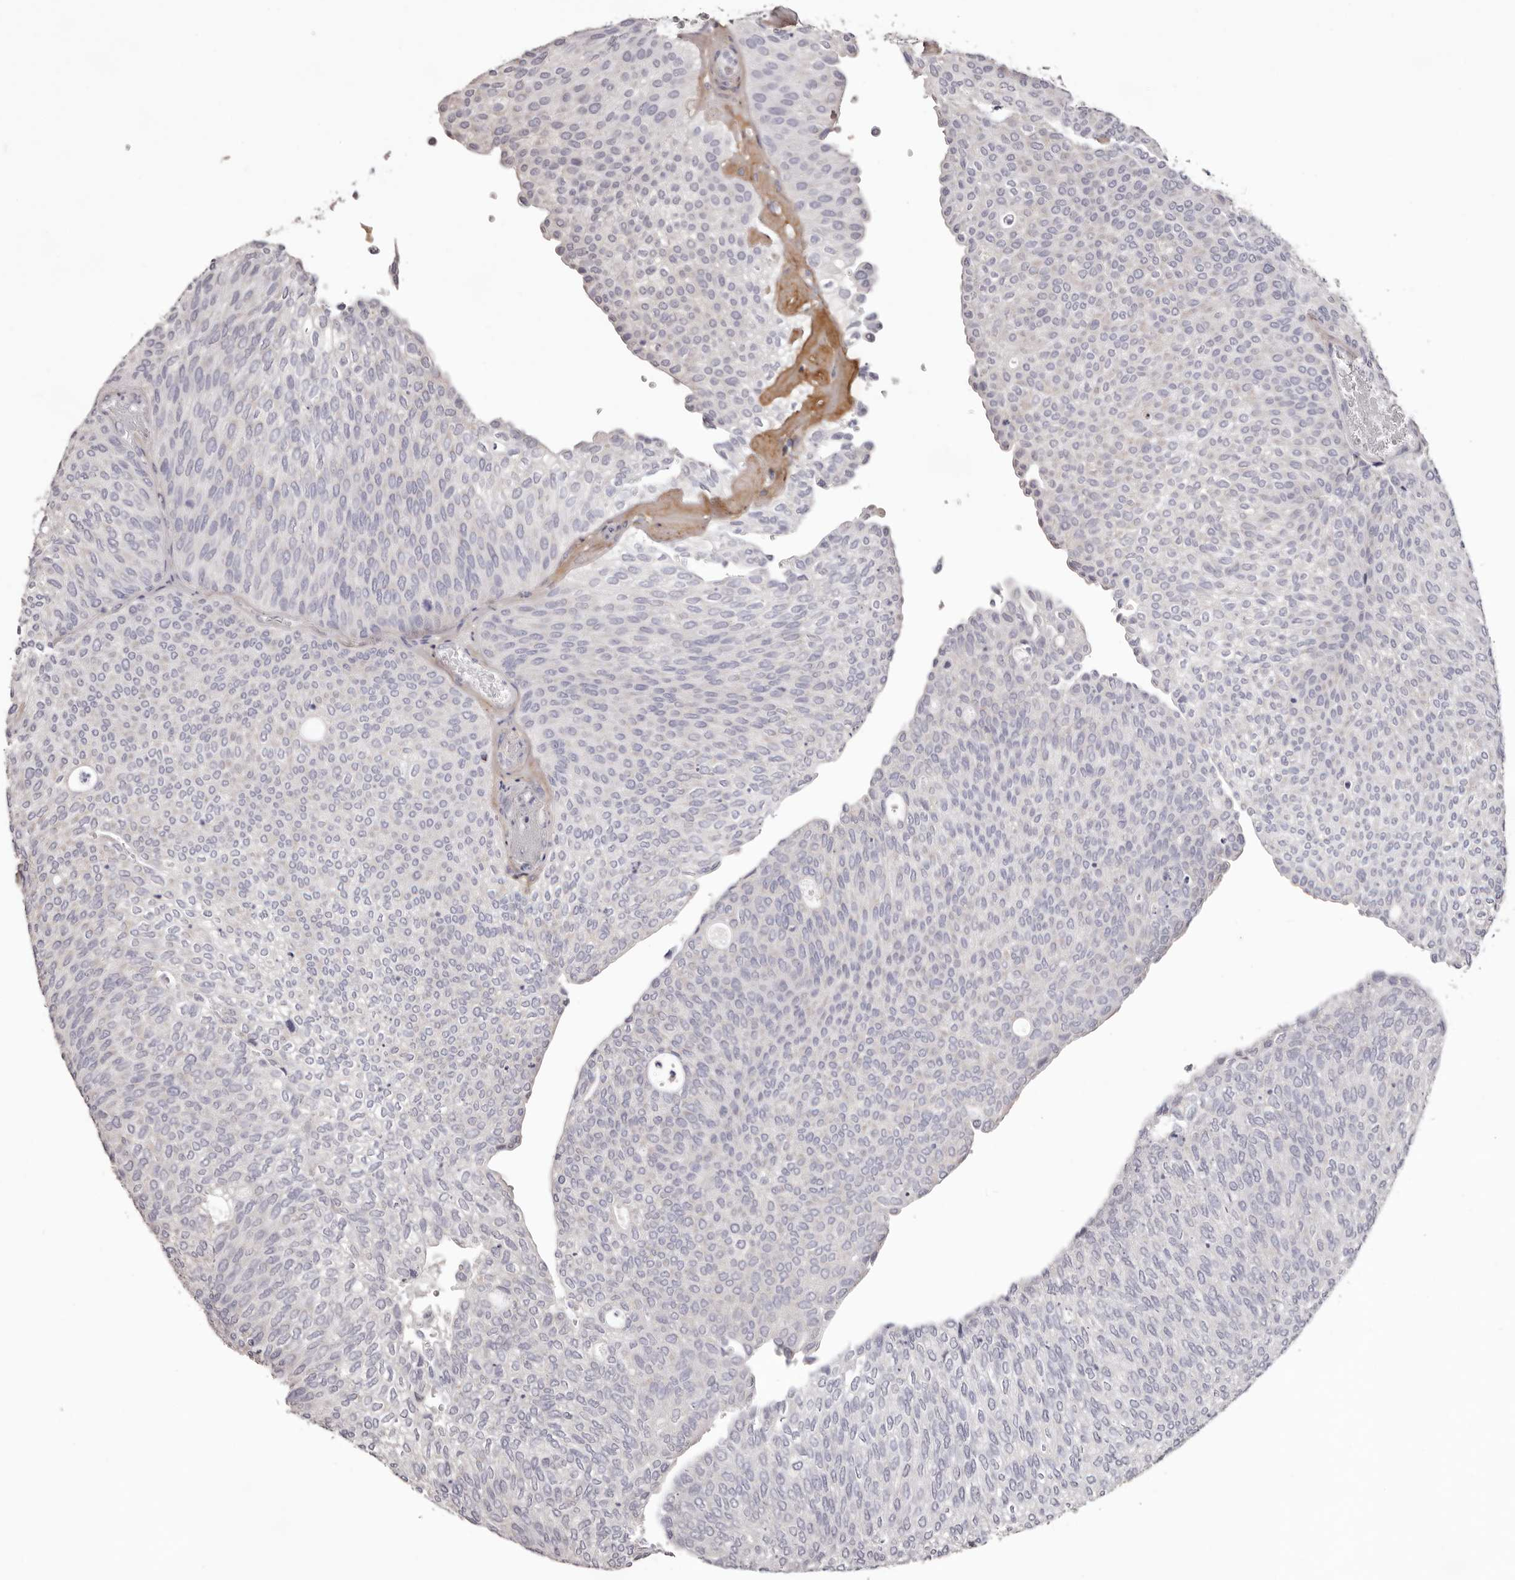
{"staining": {"intensity": "negative", "quantity": "none", "location": "none"}, "tissue": "urothelial cancer", "cell_type": "Tumor cells", "image_type": "cancer", "snomed": [{"axis": "morphology", "description": "Urothelial carcinoma, Low grade"}, {"axis": "topography", "description": "Urinary bladder"}], "caption": "IHC histopathology image of urothelial cancer stained for a protein (brown), which demonstrates no staining in tumor cells. The staining was performed using DAB to visualize the protein expression in brown, while the nuclei were stained in blue with hematoxylin (Magnification: 20x).", "gene": "COL6A1", "patient": {"sex": "female", "age": 79}}